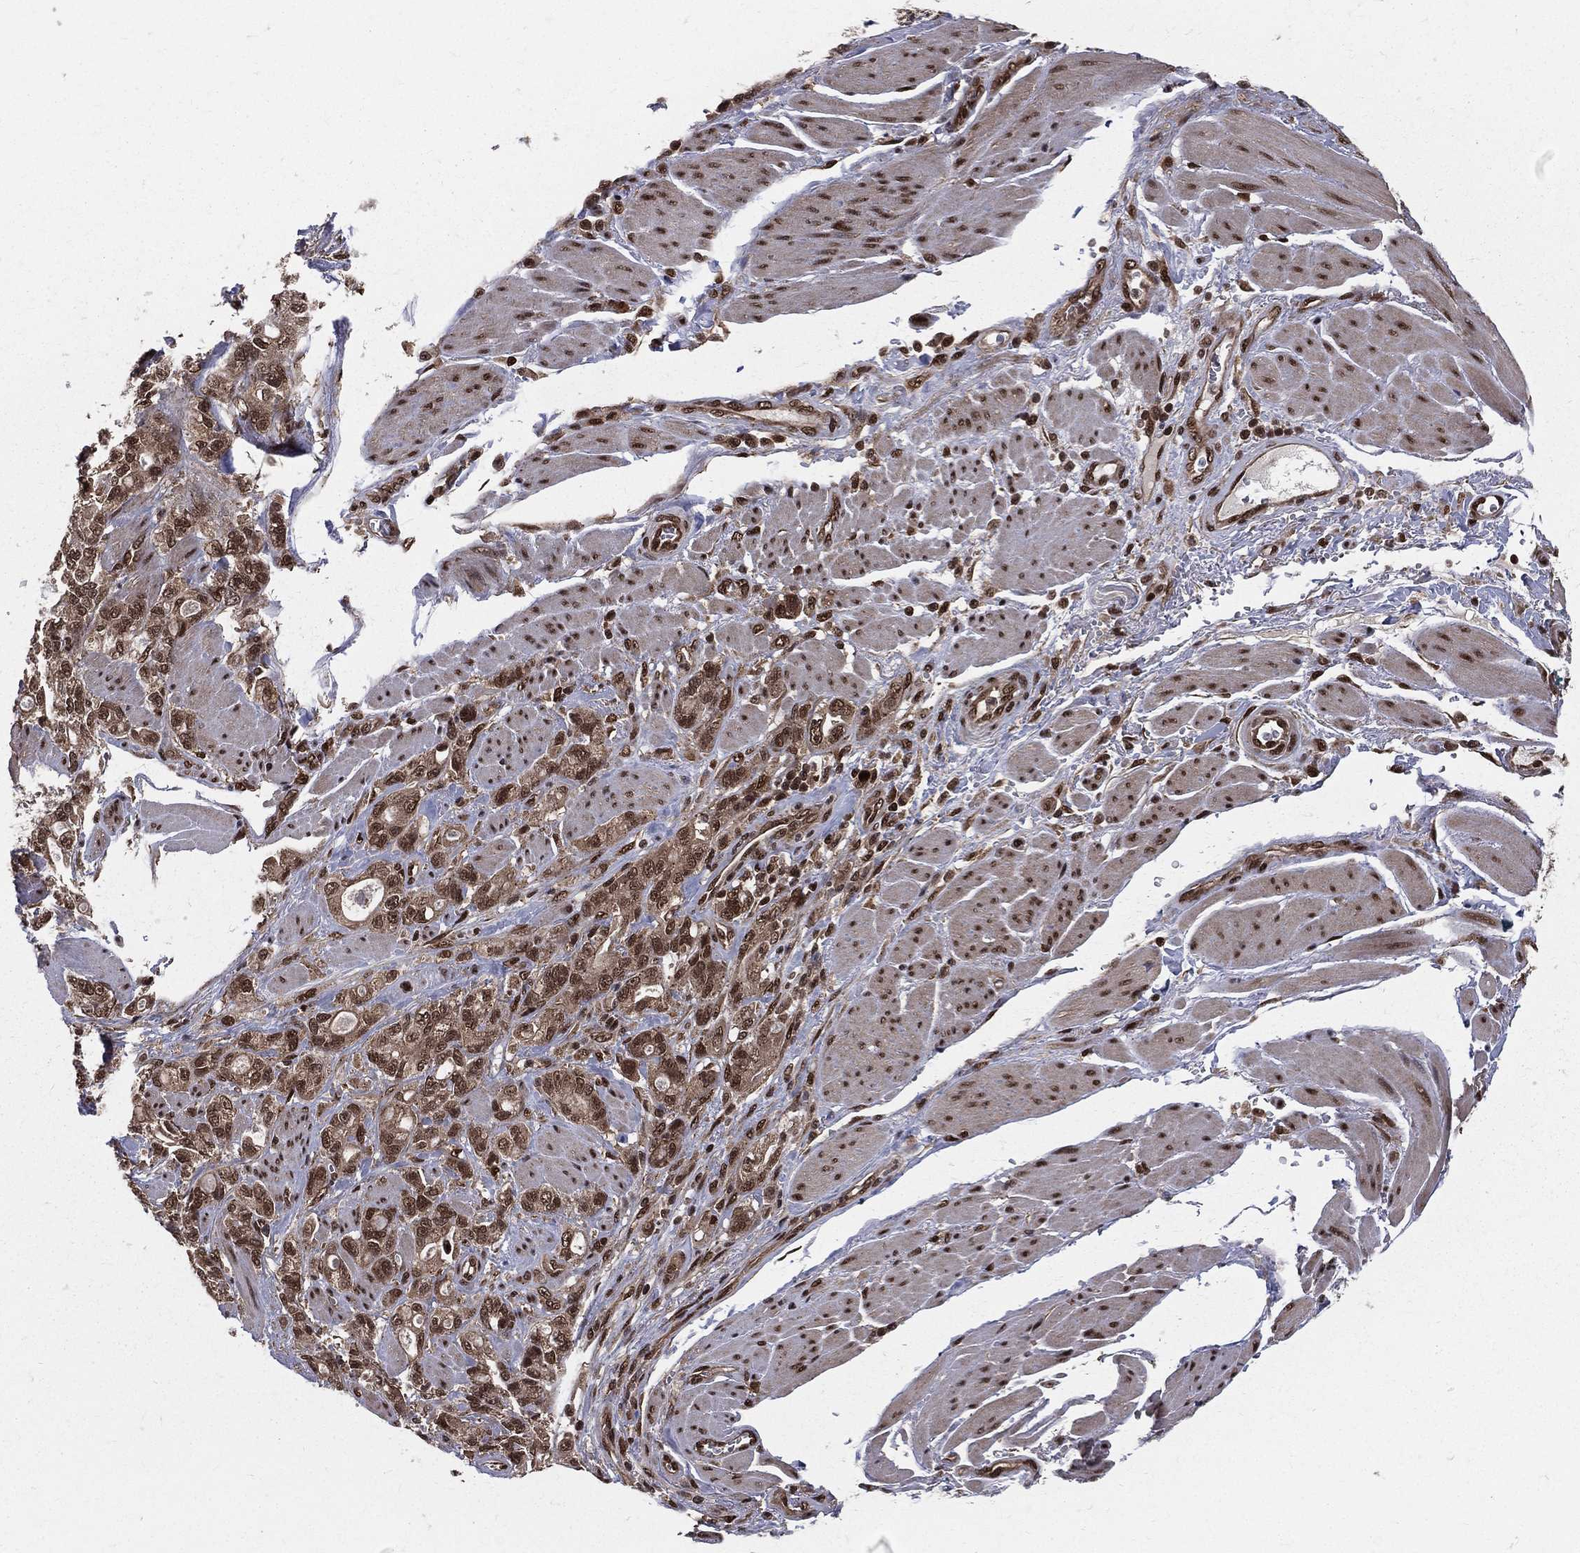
{"staining": {"intensity": "strong", "quantity": ">75%", "location": "cytoplasmic/membranous,nuclear"}, "tissue": "stomach cancer", "cell_type": "Tumor cells", "image_type": "cancer", "snomed": [{"axis": "morphology", "description": "Adenocarcinoma, NOS"}, {"axis": "topography", "description": "Stomach"}], "caption": "Protein expression analysis of stomach adenocarcinoma demonstrates strong cytoplasmic/membranous and nuclear staining in about >75% of tumor cells.", "gene": "COPS4", "patient": {"sex": "male", "age": 63}}